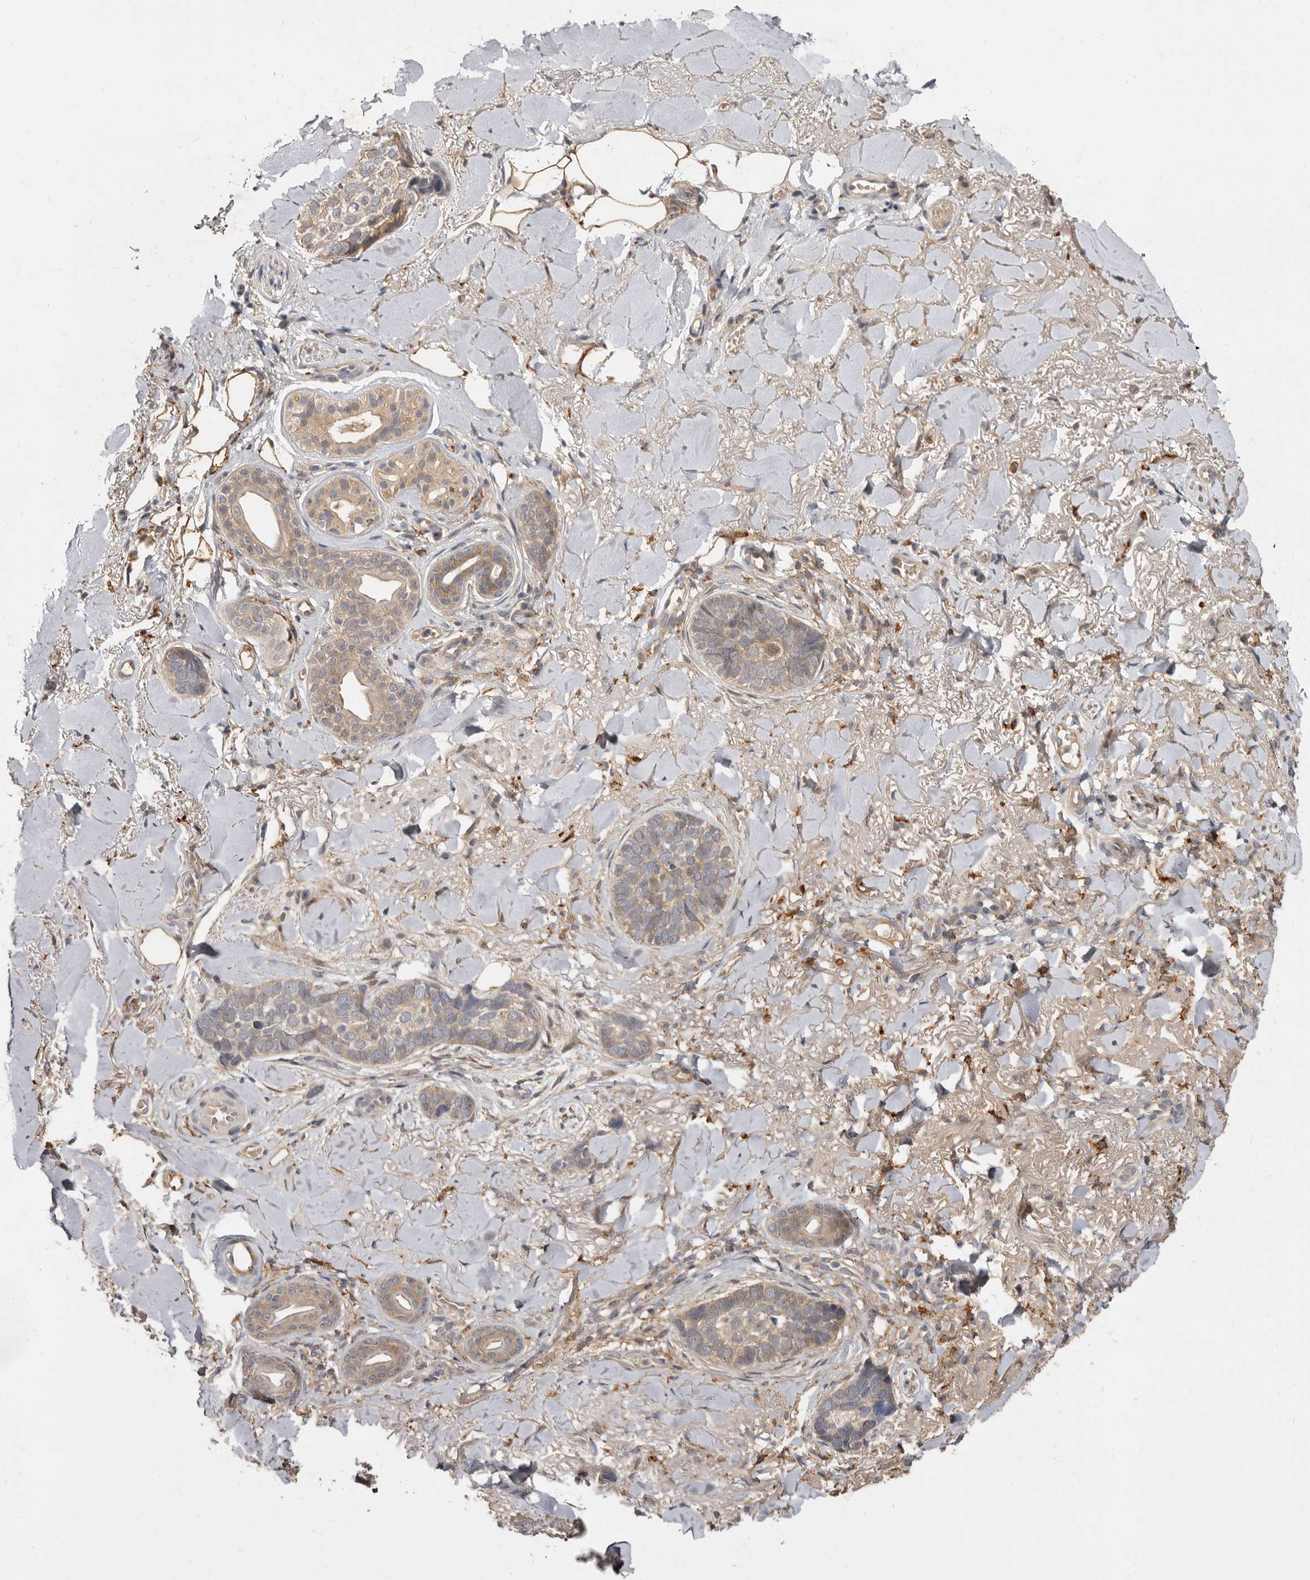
{"staining": {"intensity": "weak", "quantity": ">75%", "location": "cytoplasmic/membranous"}, "tissue": "skin cancer", "cell_type": "Tumor cells", "image_type": "cancer", "snomed": [{"axis": "morphology", "description": "Basal cell carcinoma"}, {"axis": "topography", "description": "Skin"}], "caption": "Immunohistochemical staining of skin basal cell carcinoma reveals low levels of weak cytoplasmic/membranous protein positivity in about >75% of tumor cells. Nuclei are stained in blue.", "gene": "INAVA", "patient": {"sex": "female", "age": 82}}